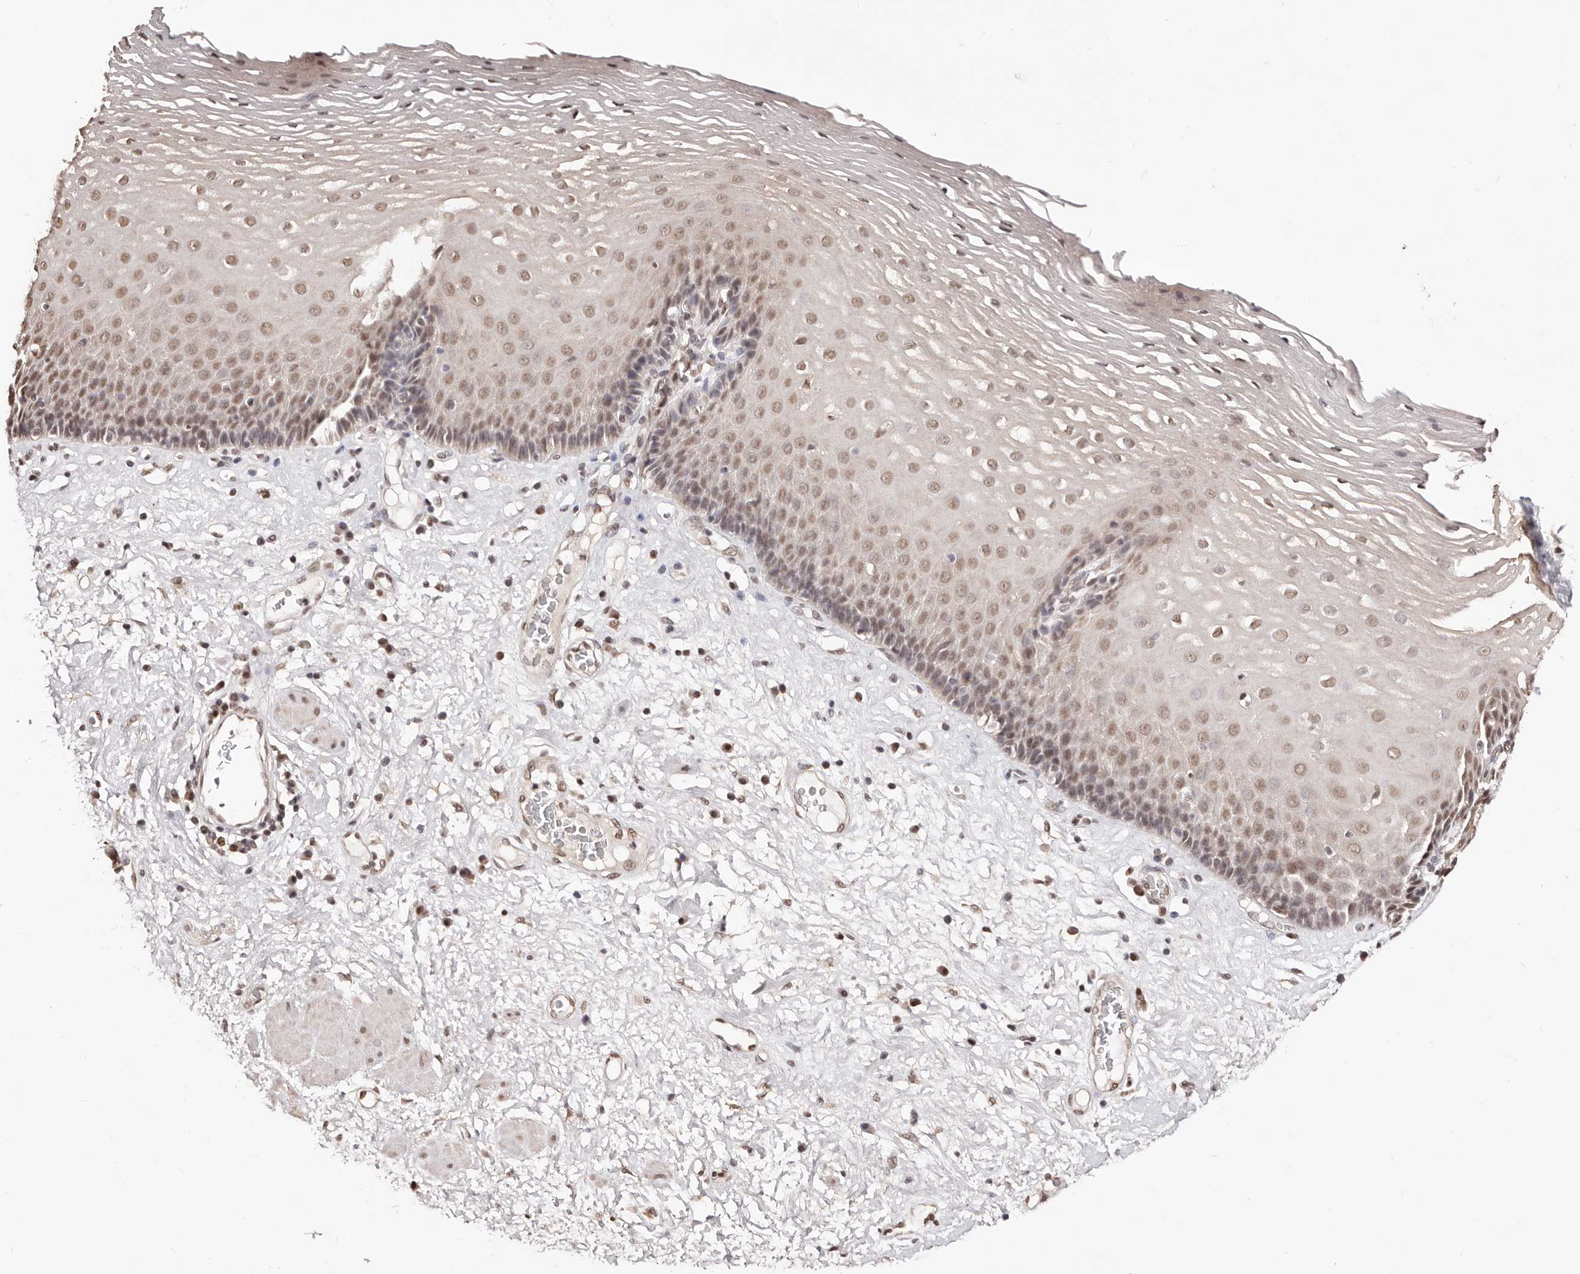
{"staining": {"intensity": "moderate", "quantity": ">75%", "location": "nuclear"}, "tissue": "esophagus", "cell_type": "Squamous epithelial cells", "image_type": "normal", "snomed": [{"axis": "morphology", "description": "Normal tissue, NOS"}, {"axis": "morphology", "description": "Adenocarcinoma, NOS"}, {"axis": "topography", "description": "Esophagus"}], "caption": "Protein staining by immunohistochemistry (IHC) shows moderate nuclear expression in approximately >75% of squamous epithelial cells in benign esophagus.", "gene": "BICRAL", "patient": {"sex": "male", "age": 62}}